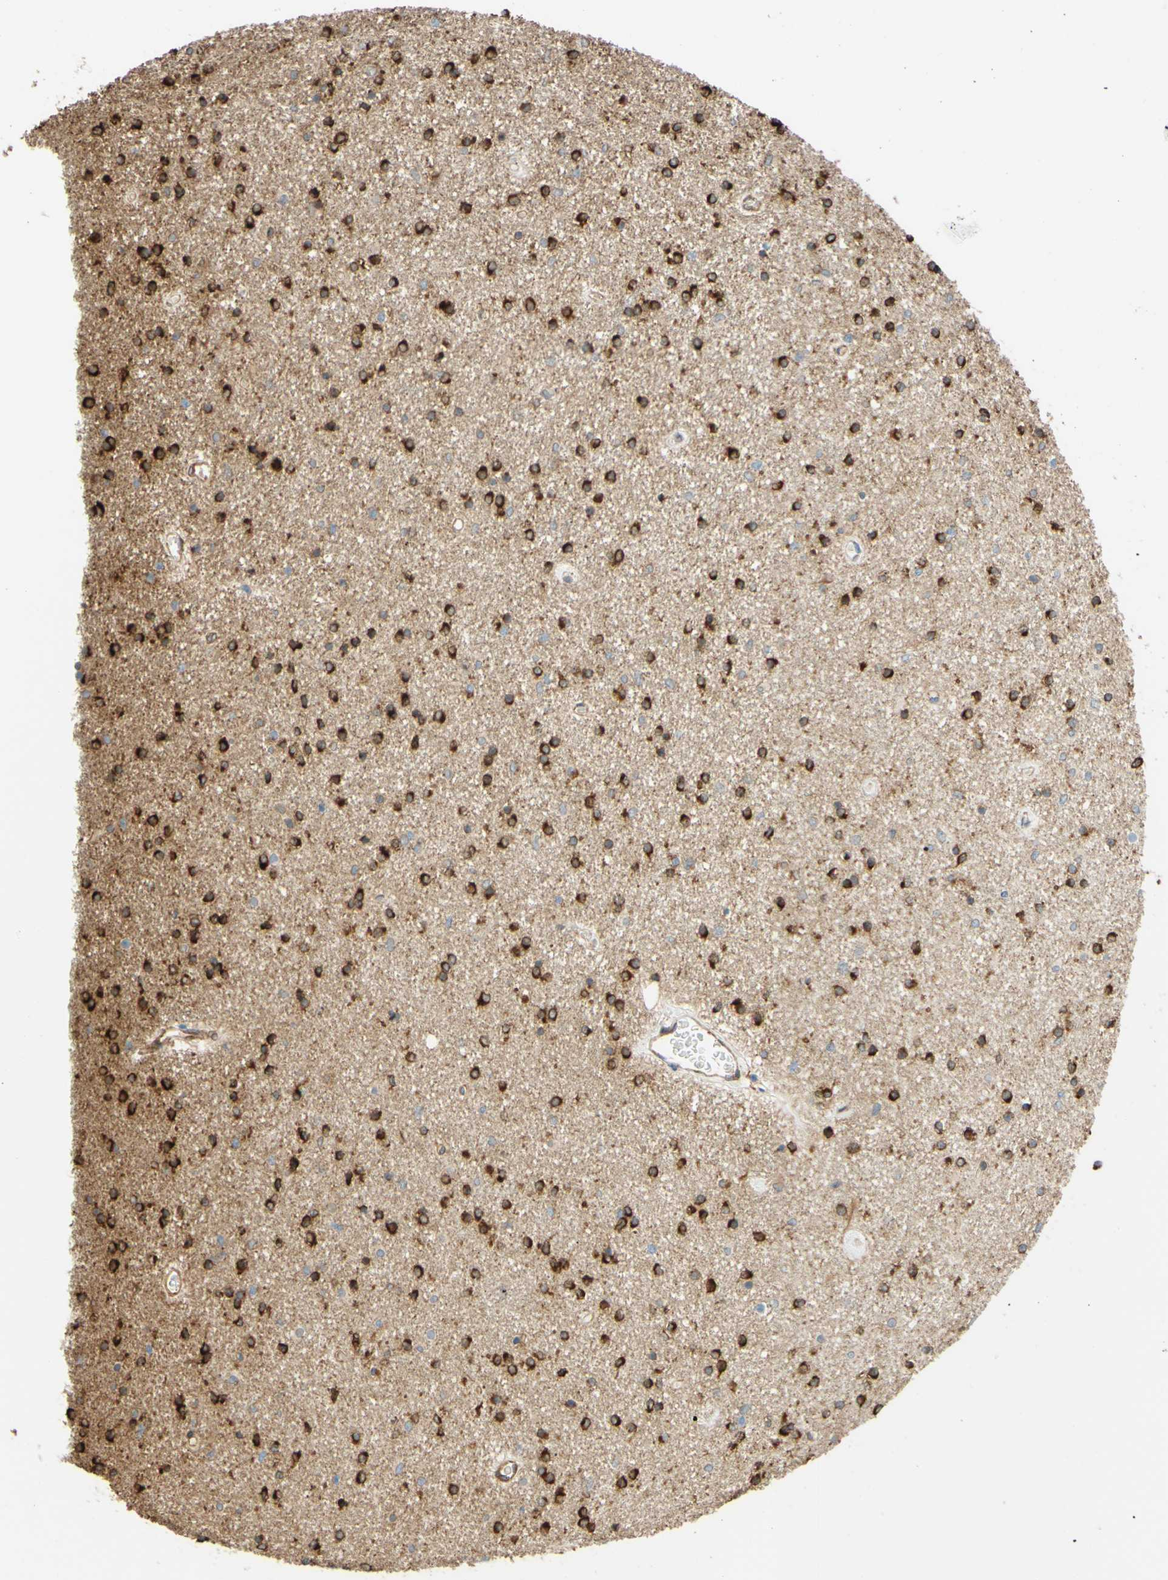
{"staining": {"intensity": "strong", "quantity": "25%-75%", "location": "cytoplasmic/membranous"}, "tissue": "caudate", "cell_type": "Glial cells", "image_type": "normal", "snomed": [{"axis": "morphology", "description": "Normal tissue, NOS"}, {"axis": "topography", "description": "Lateral ventricle wall"}], "caption": "Immunohistochemical staining of unremarkable human caudate reveals strong cytoplasmic/membranous protein staining in about 25%-75% of glial cells.", "gene": "ENDOD1", "patient": {"sex": "female", "age": 54}}